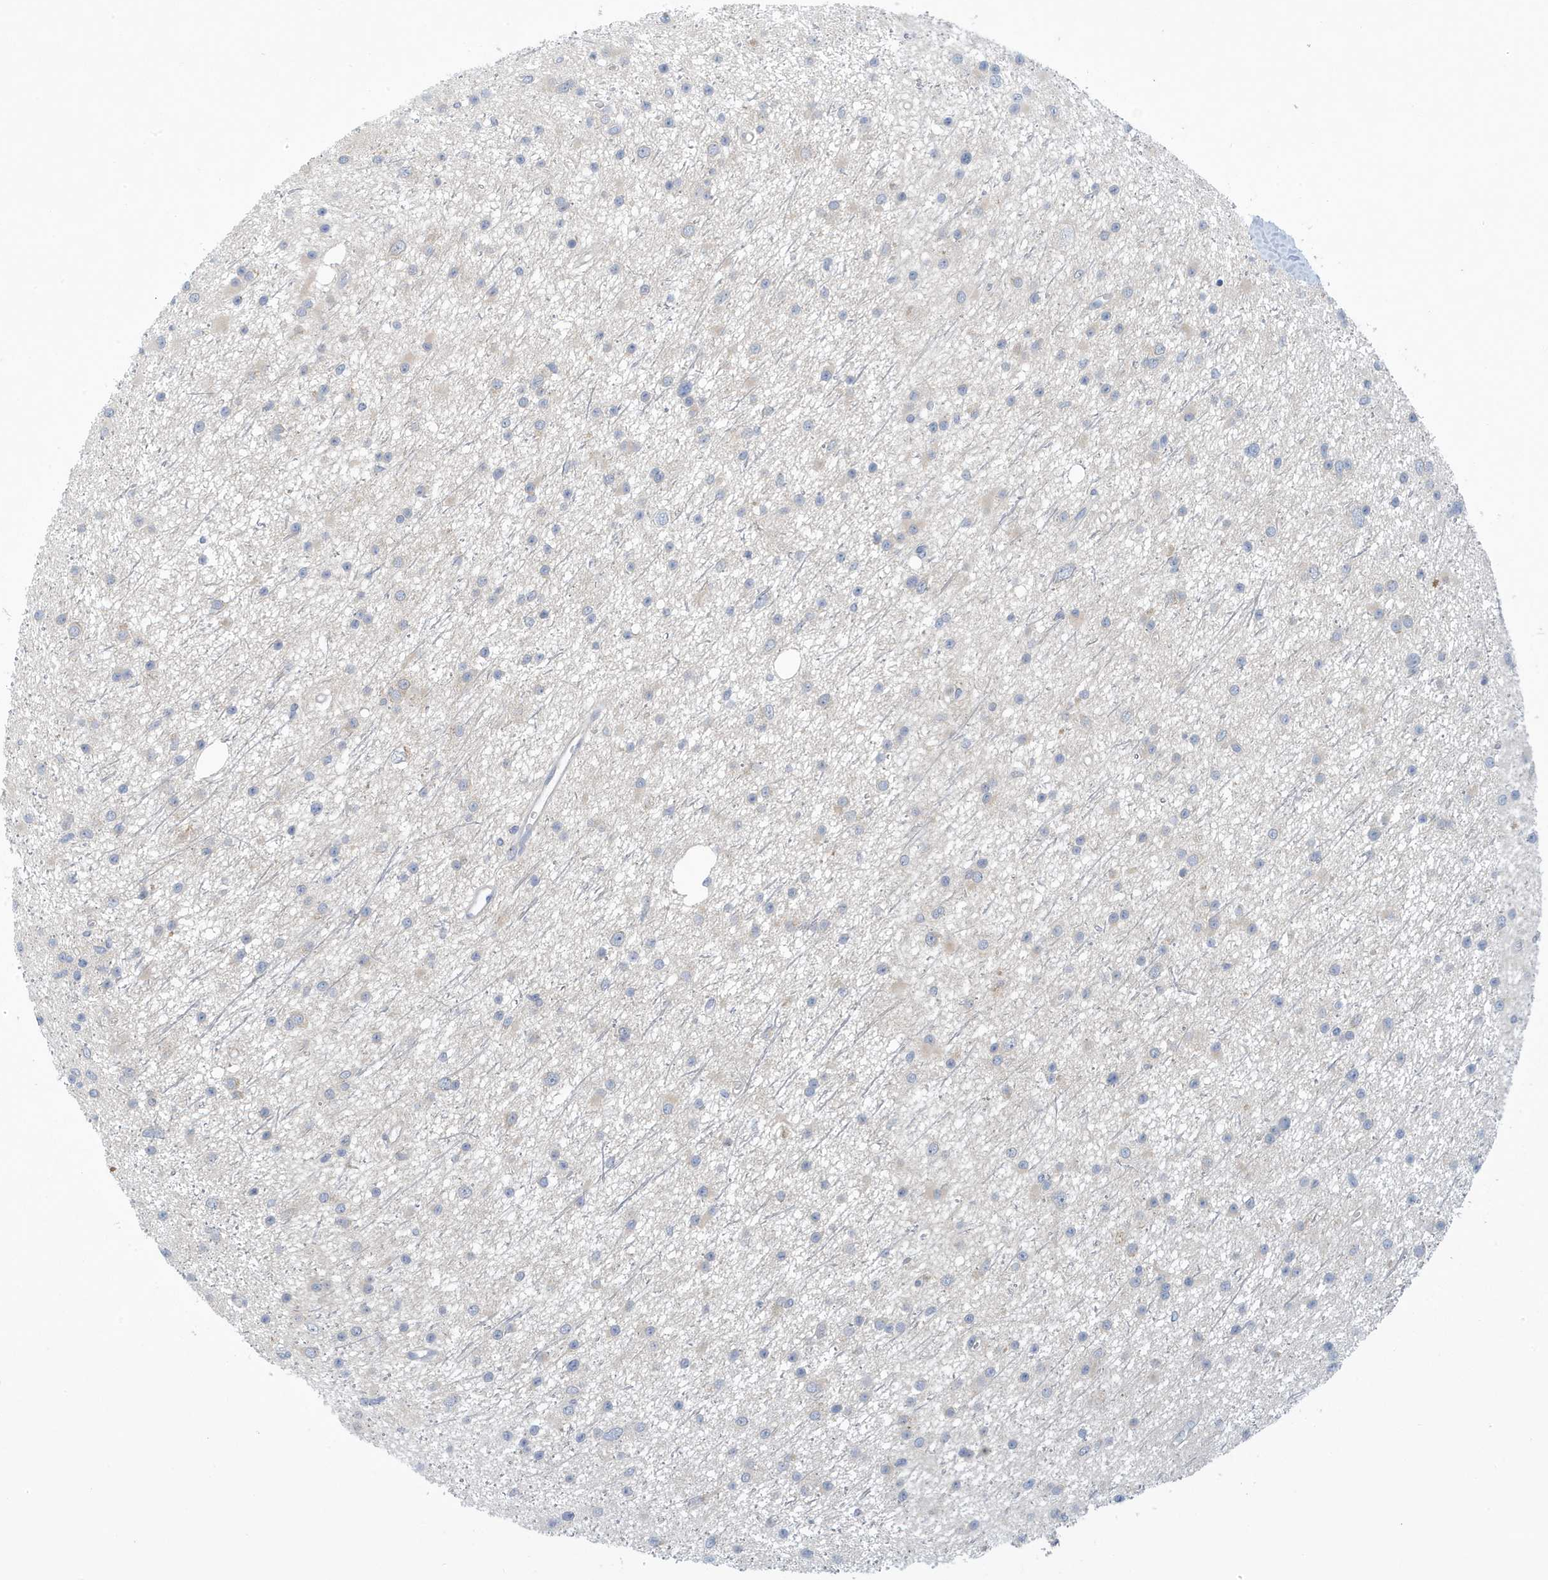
{"staining": {"intensity": "negative", "quantity": "none", "location": "none"}, "tissue": "glioma", "cell_type": "Tumor cells", "image_type": "cancer", "snomed": [{"axis": "morphology", "description": "Glioma, malignant, Low grade"}, {"axis": "topography", "description": "Cerebral cortex"}], "caption": "A high-resolution micrograph shows immunohistochemistry staining of glioma, which exhibits no significant staining in tumor cells. (Brightfield microscopy of DAB immunohistochemistry (IHC) at high magnification).", "gene": "VTA1", "patient": {"sex": "female", "age": 39}}